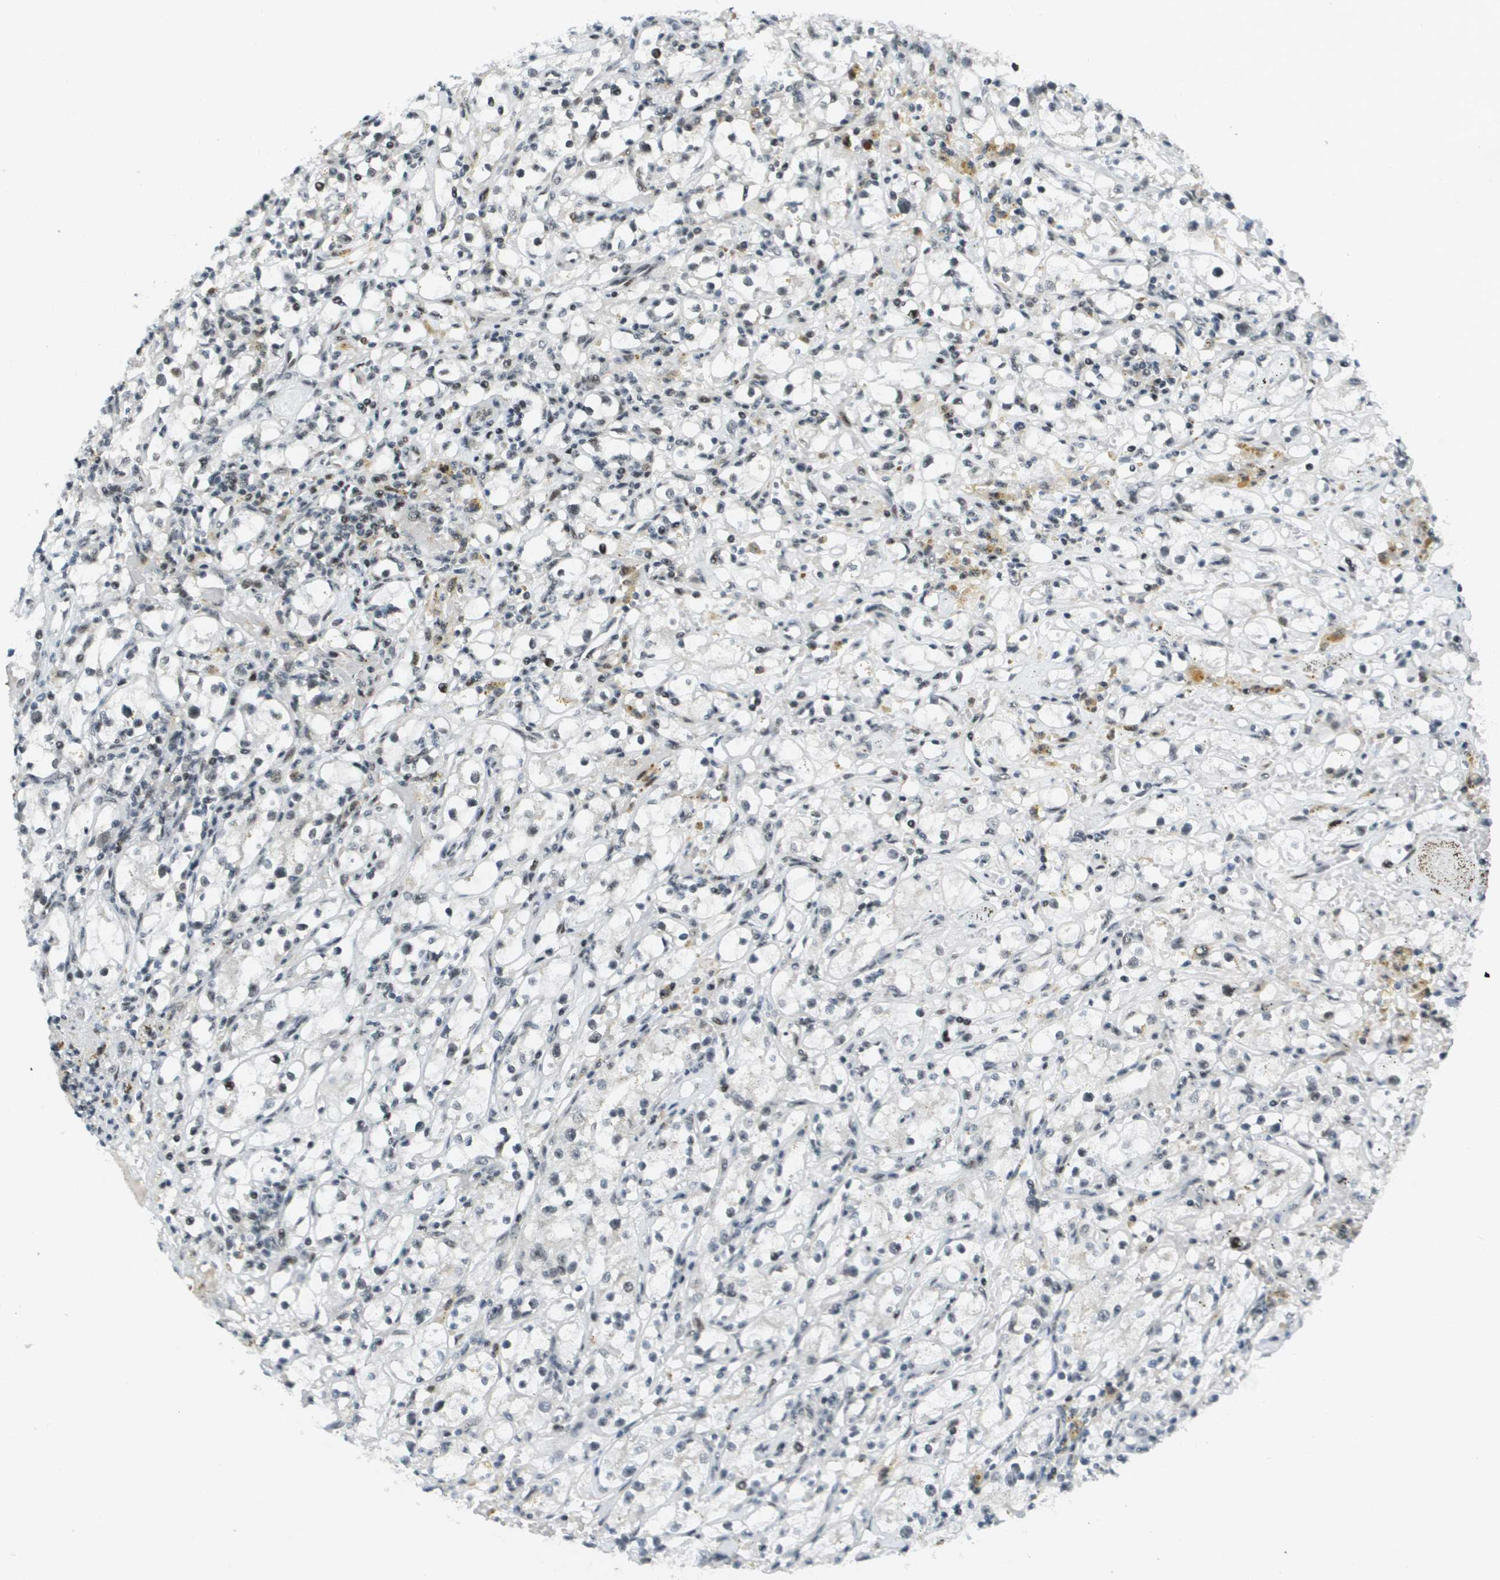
{"staining": {"intensity": "moderate", "quantity": "<25%", "location": "nuclear"}, "tissue": "renal cancer", "cell_type": "Tumor cells", "image_type": "cancer", "snomed": [{"axis": "morphology", "description": "Adenocarcinoma, NOS"}, {"axis": "topography", "description": "Kidney"}], "caption": "An immunohistochemistry histopathology image of neoplastic tissue is shown. Protein staining in brown highlights moderate nuclear positivity in adenocarcinoma (renal) within tumor cells.", "gene": "IRF7", "patient": {"sex": "male", "age": 56}}